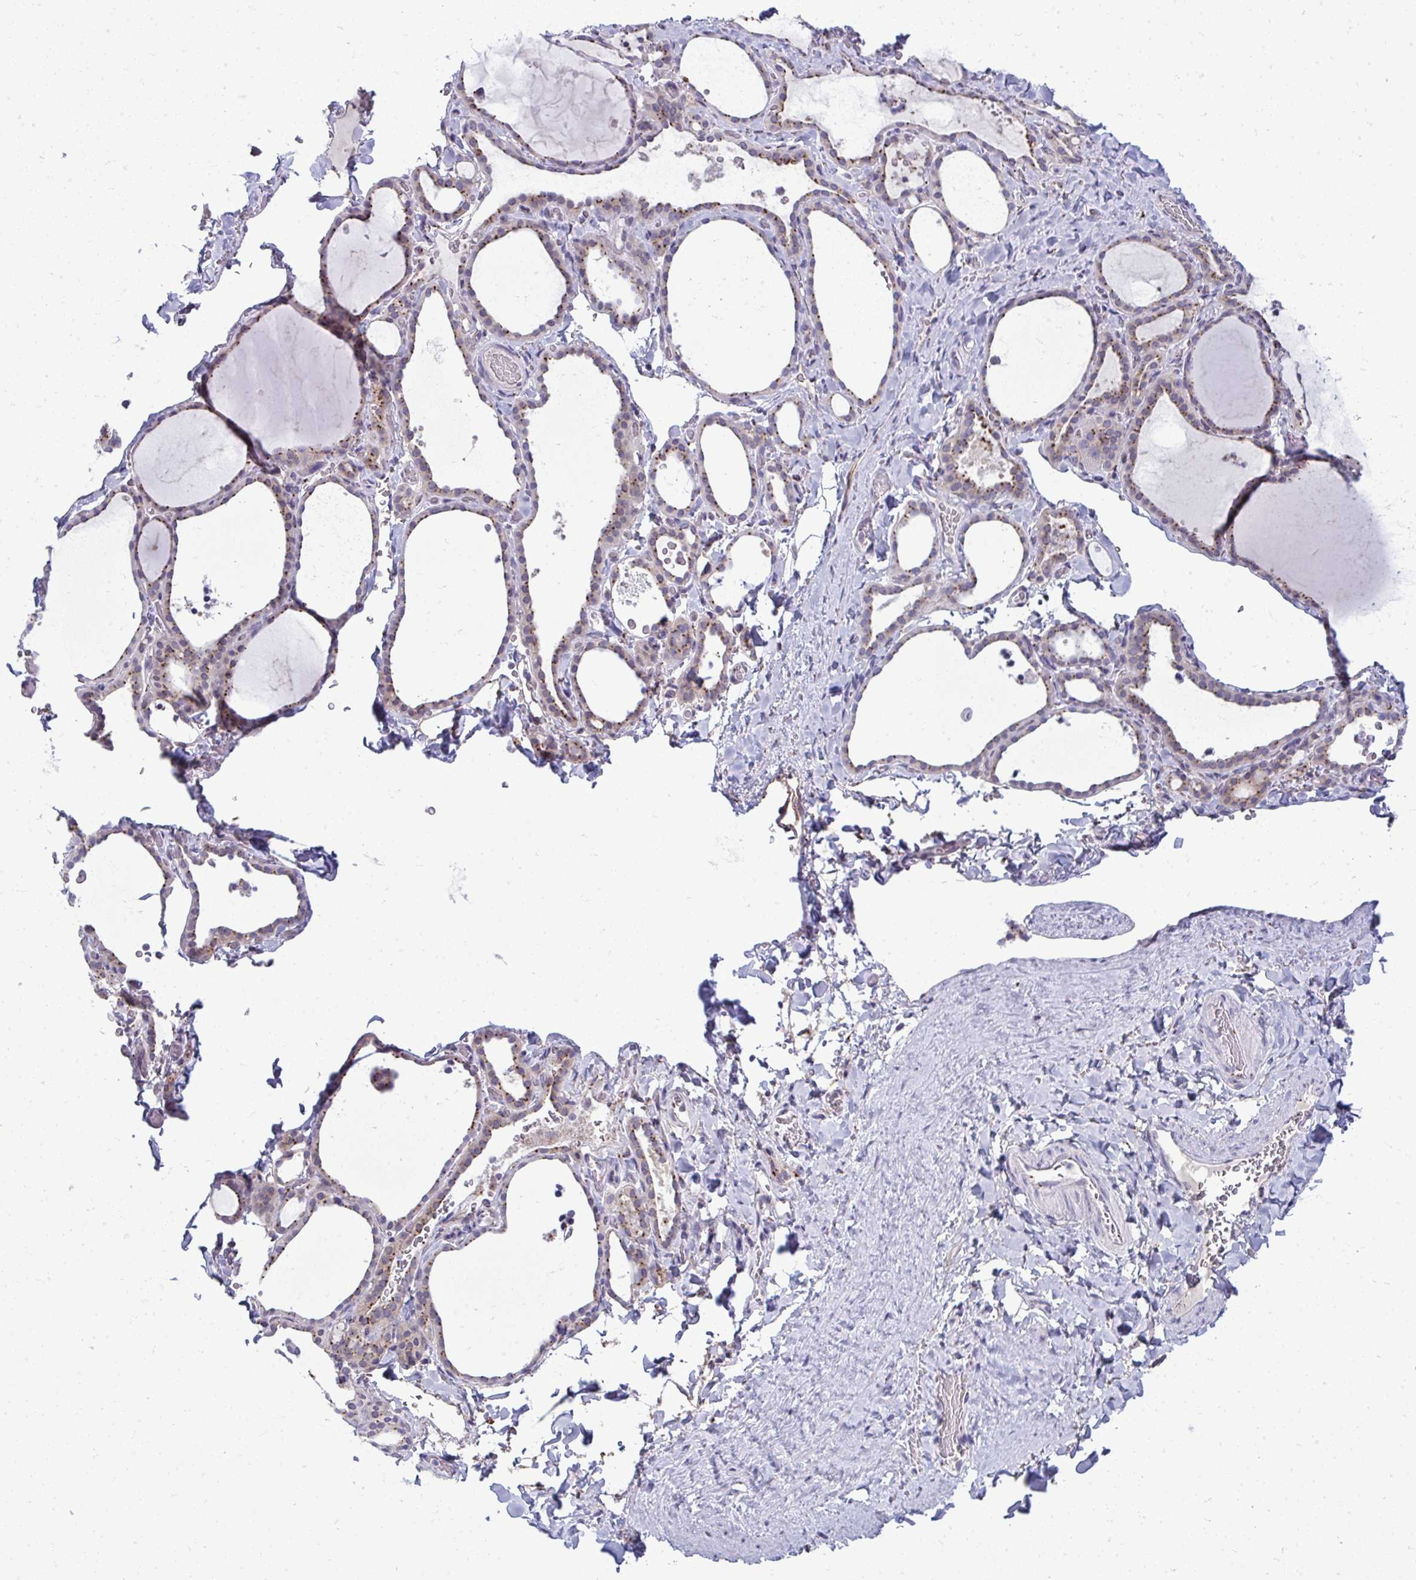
{"staining": {"intensity": "moderate", "quantity": ">75%", "location": "cytoplasmic/membranous"}, "tissue": "thyroid gland", "cell_type": "Glandular cells", "image_type": "normal", "snomed": [{"axis": "morphology", "description": "Normal tissue, NOS"}, {"axis": "topography", "description": "Thyroid gland"}], "caption": "The image reveals immunohistochemical staining of benign thyroid gland. There is moderate cytoplasmic/membranous staining is seen in approximately >75% of glandular cells. Immunohistochemistry (ihc) stains the protein of interest in brown and the nuclei are stained blue.", "gene": "DTX4", "patient": {"sex": "female", "age": 22}}